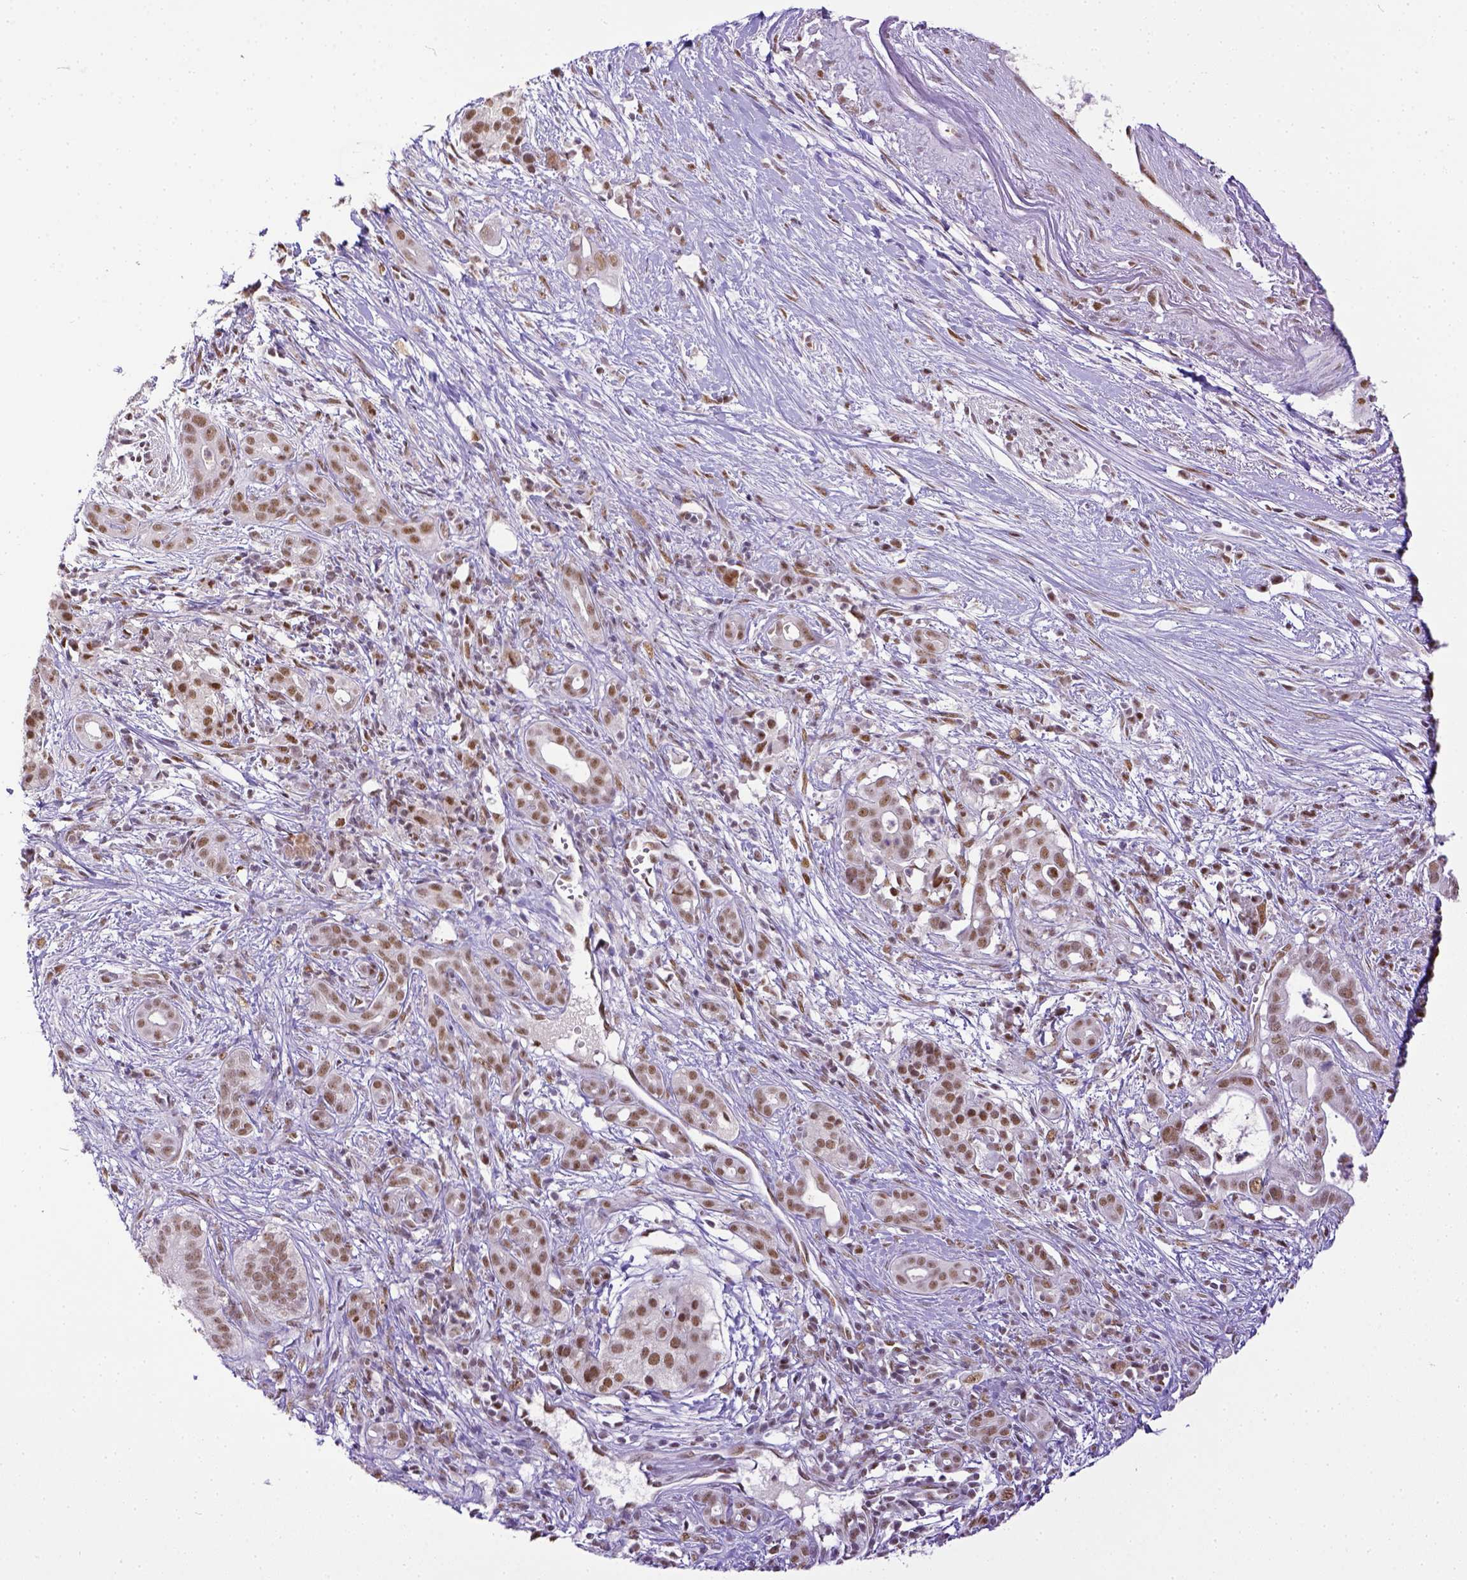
{"staining": {"intensity": "weak", "quantity": ">75%", "location": "nuclear"}, "tissue": "pancreatic cancer", "cell_type": "Tumor cells", "image_type": "cancer", "snomed": [{"axis": "morphology", "description": "Adenocarcinoma, NOS"}, {"axis": "topography", "description": "Pancreas"}], "caption": "Immunohistochemical staining of adenocarcinoma (pancreatic) exhibits low levels of weak nuclear protein positivity in approximately >75% of tumor cells.", "gene": "ERCC1", "patient": {"sex": "male", "age": 61}}